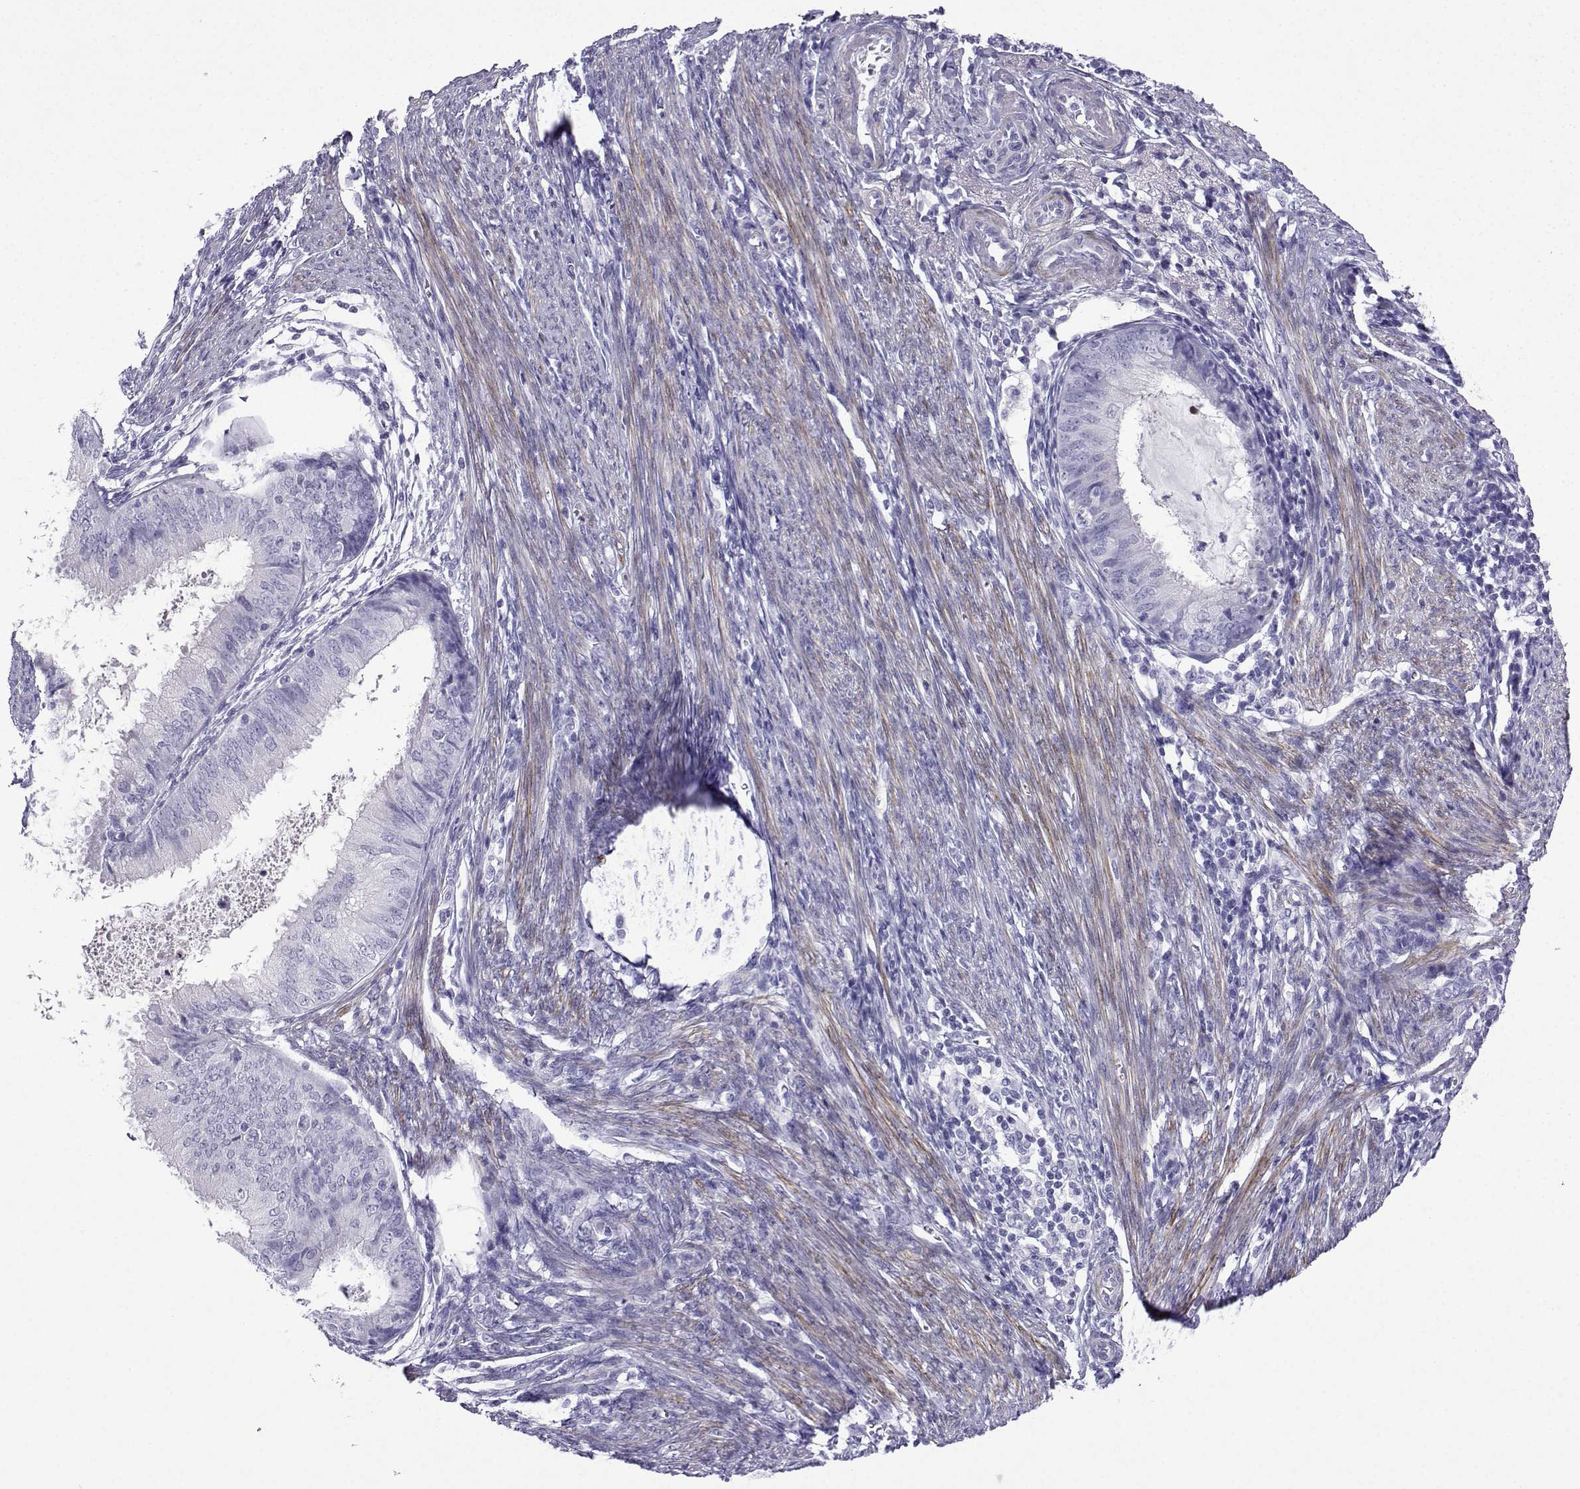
{"staining": {"intensity": "negative", "quantity": "none", "location": "none"}, "tissue": "endometrial cancer", "cell_type": "Tumor cells", "image_type": "cancer", "snomed": [{"axis": "morphology", "description": "Adenocarcinoma, NOS"}, {"axis": "topography", "description": "Endometrium"}], "caption": "Human adenocarcinoma (endometrial) stained for a protein using immunohistochemistry (IHC) displays no staining in tumor cells.", "gene": "KCNF1", "patient": {"sex": "female", "age": 57}}